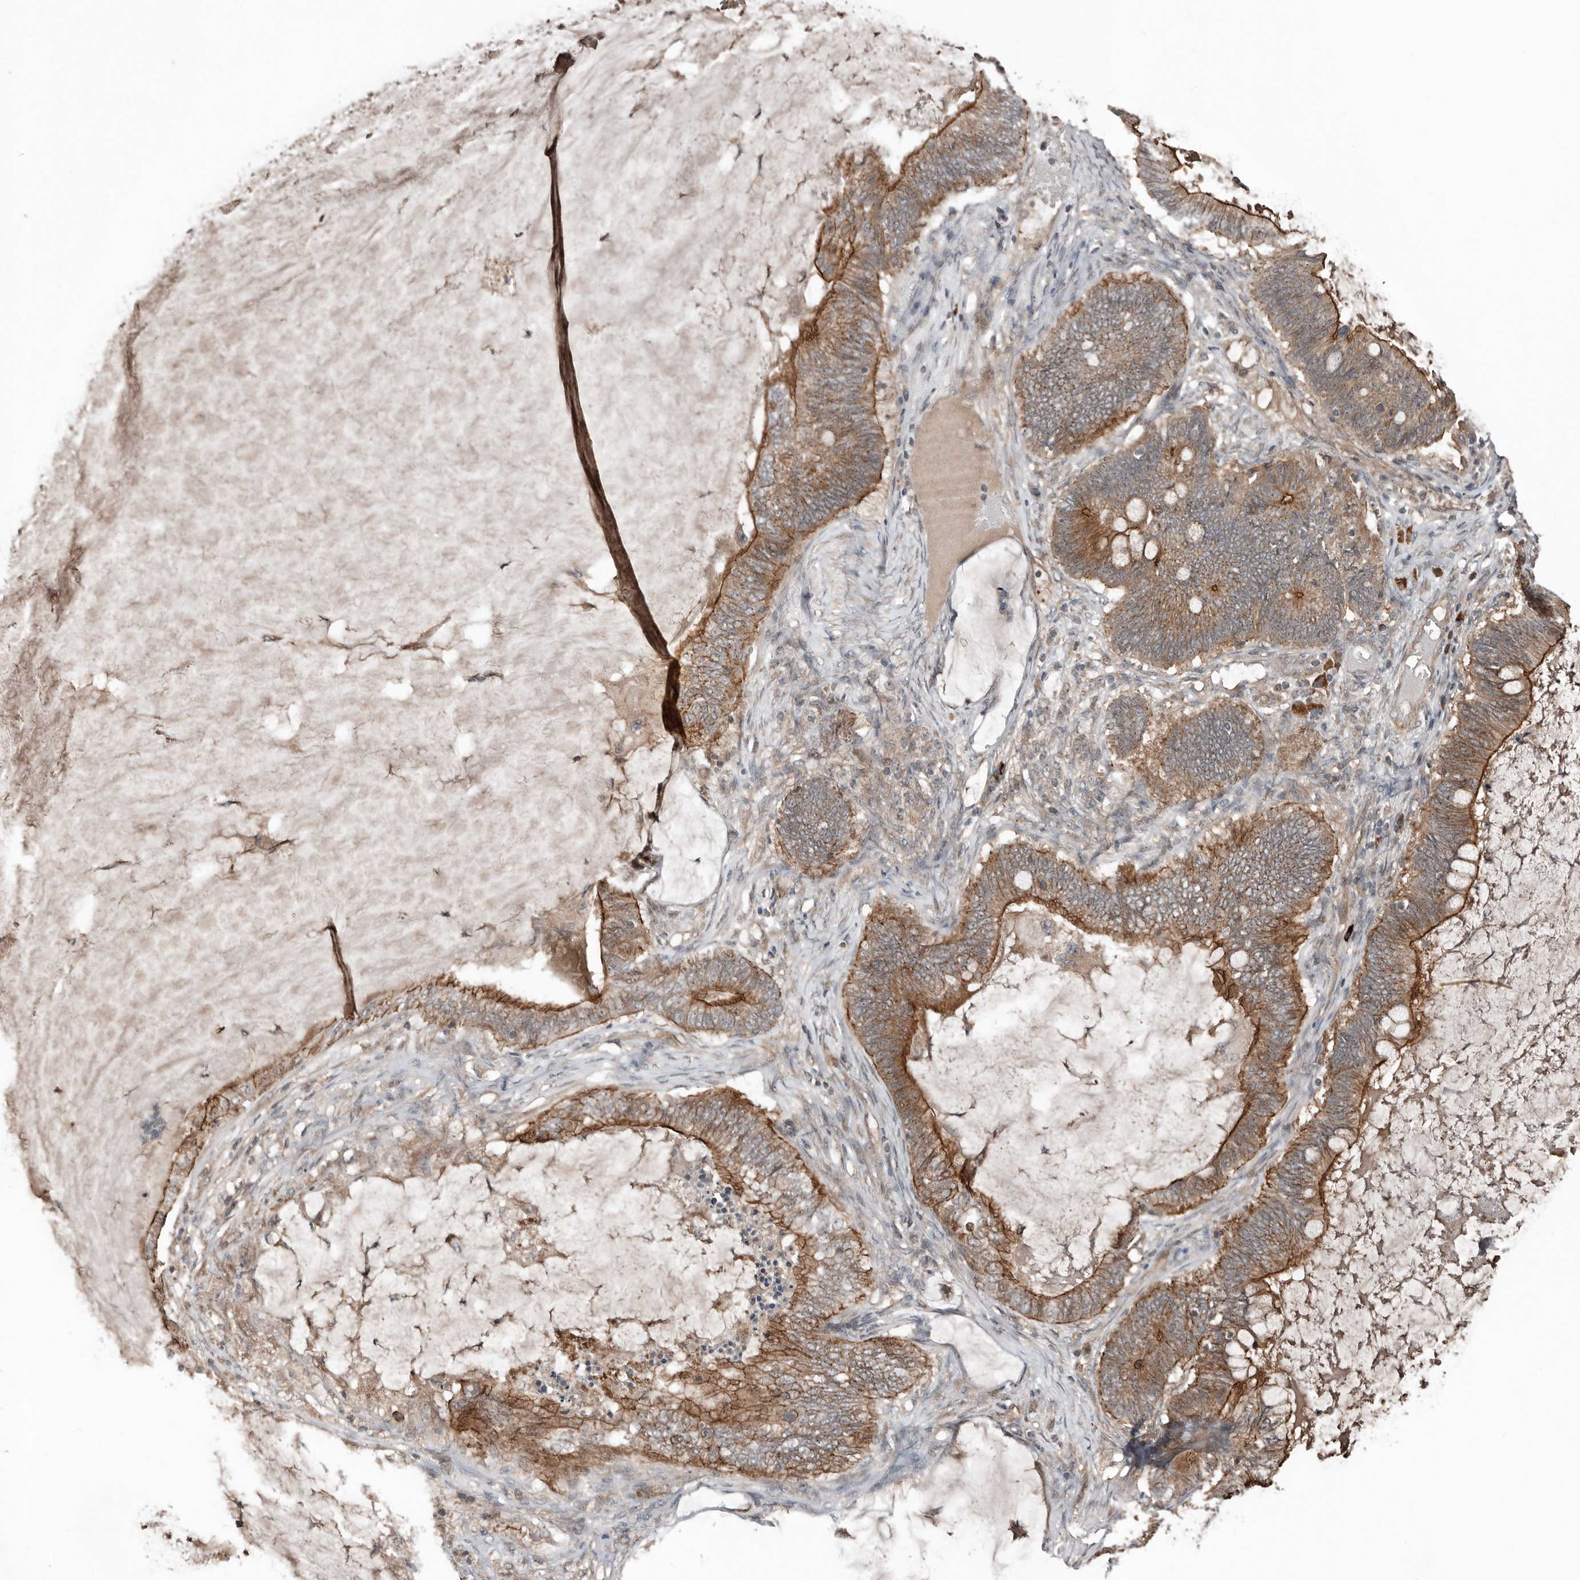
{"staining": {"intensity": "moderate", "quantity": ">75%", "location": "cytoplasmic/membranous"}, "tissue": "ovarian cancer", "cell_type": "Tumor cells", "image_type": "cancer", "snomed": [{"axis": "morphology", "description": "Cystadenocarcinoma, mucinous, NOS"}, {"axis": "topography", "description": "Ovary"}], "caption": "Tumor cells reveal moderate cytoplasmic/membranous expression in about >75% of cells in ovarian cancer (mucinous cystadenocarcinoma). Using DAB (3,3'-diaminobenzidine) (brown) and hematoxylin (blue) stains, captured at high magnification using brightfield microscopy.", "gene": "TEAD3", "patient": {"sex": "female", "age": 61}}